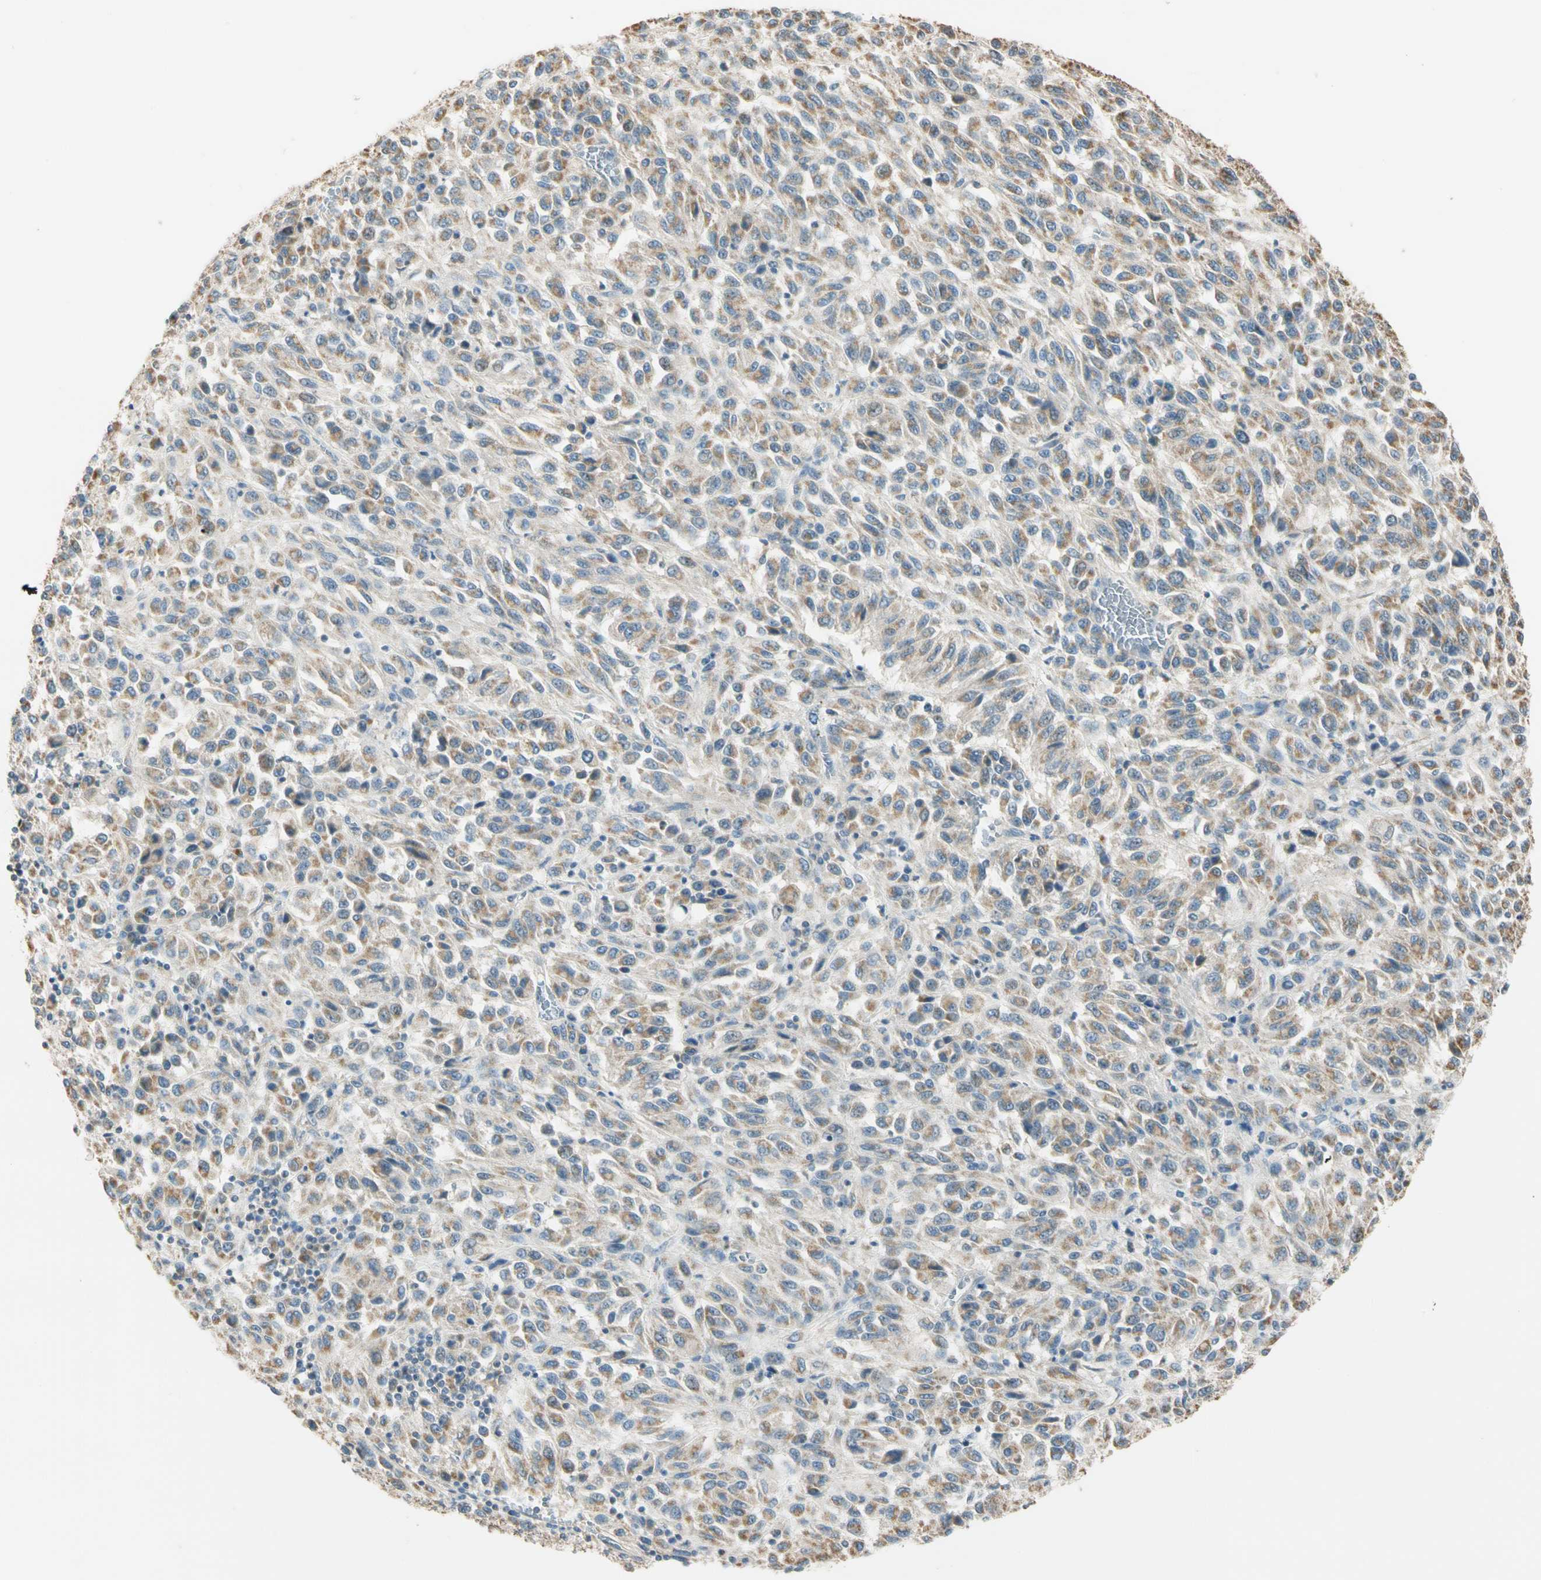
{"staining": {"intensity": "moderate", "quantity": "25%-75%", "location": "cytoplasmic/membranous"}, "tissue": "melanoma", "cell_type": "Tumor cells", "image_type": "cancer", "snomed": [{"axis": "morphology", "description": "Malignant melanoma, Metastatic site"}, {"axis": "topography", "description": "Lung"}], "caption": "Melanoma stained with a protein marker reveals moderate staining in tumor cells.", "gene": "RAD18", "patient": {"sex": "male", "age": 64}}